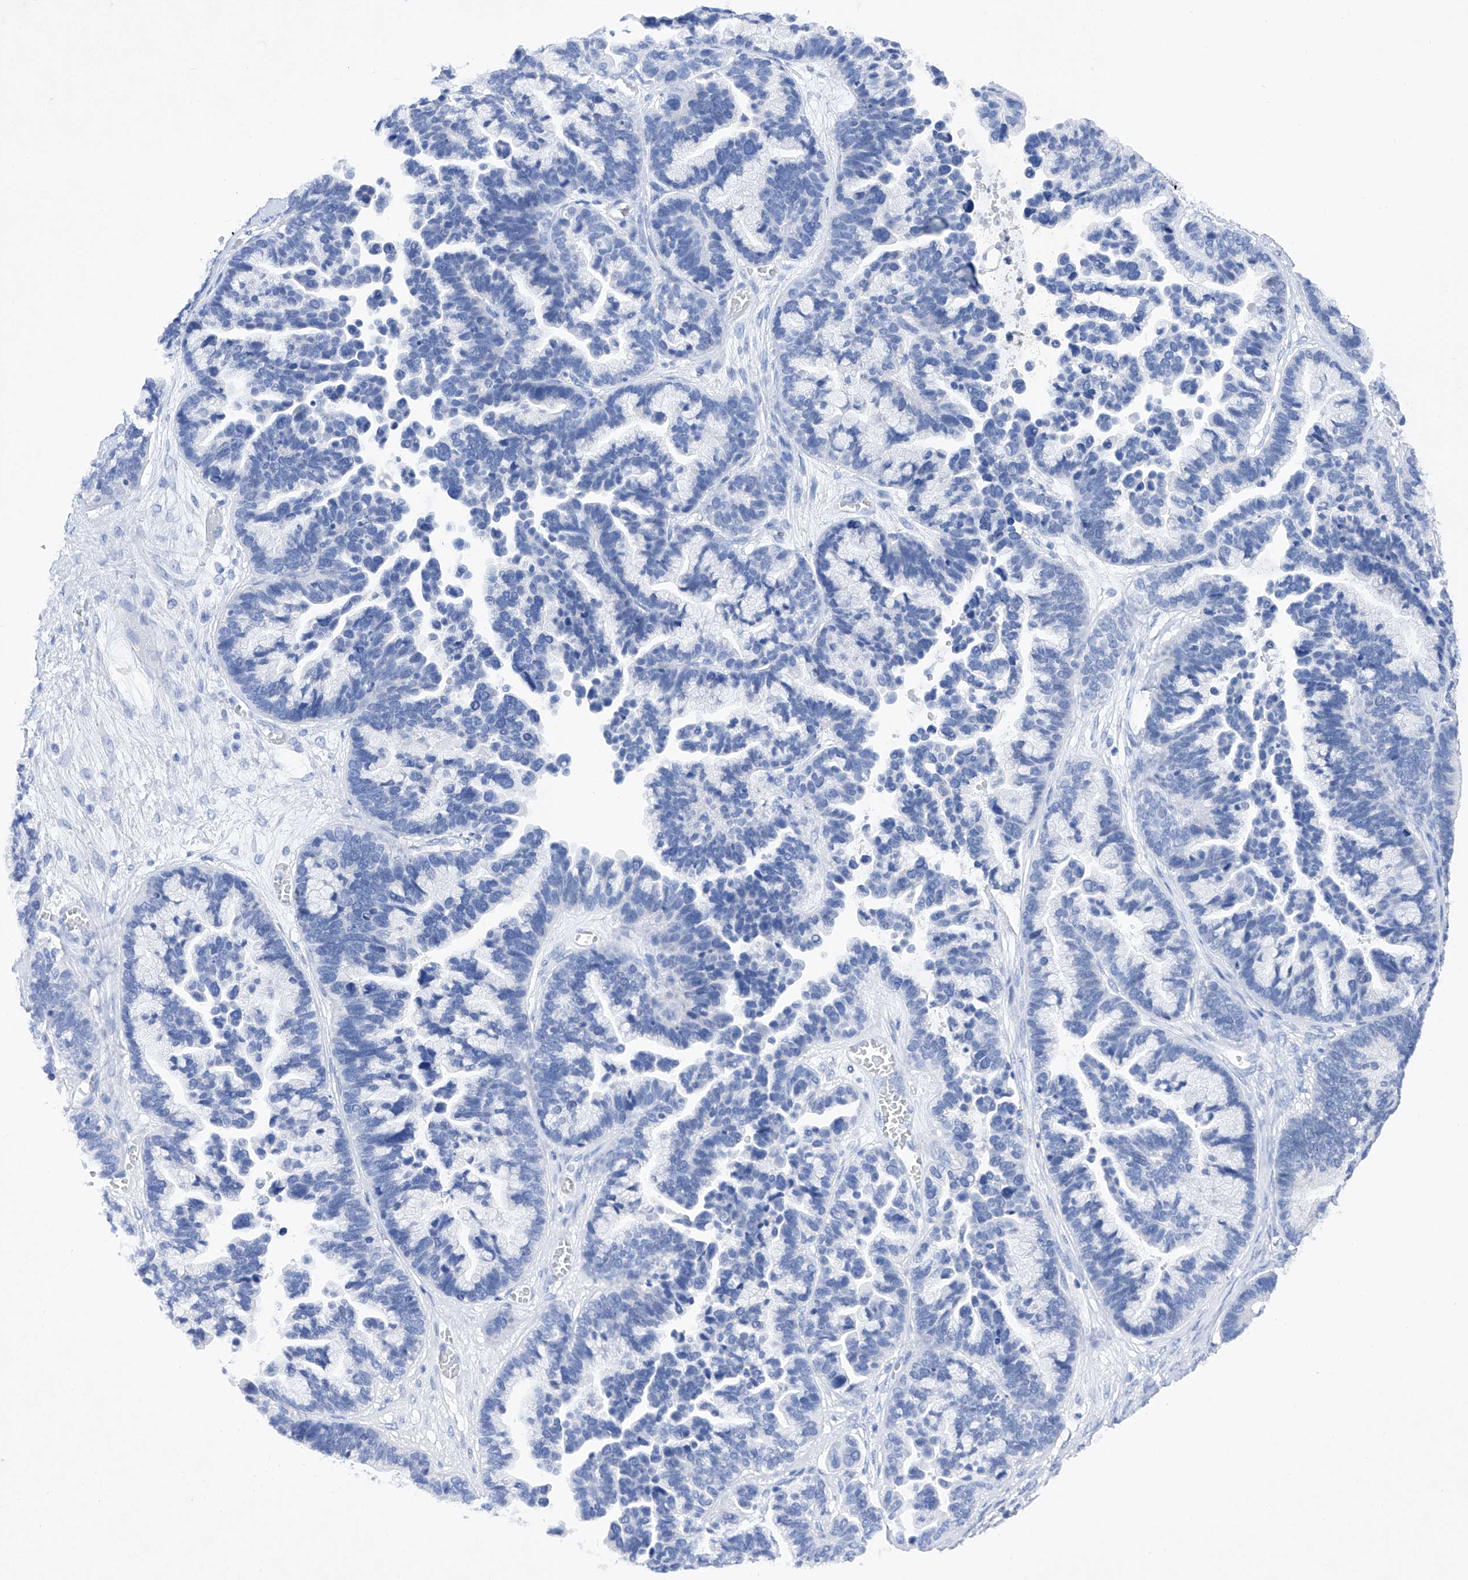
{"staining": {"intensity": "negative", "quantity": "none", "location": "none"}, "tissue": "ovarian cancer", "cell_type": "Tumor cells", "image_type": "cancer", "snomed": [{"axis": "morphology", "description": "Cystadenocarcinoma, serous, NOS"}, {"axis": "topography", "description": "Ovary"}], "caption": "A histopathology image of ovarian cancer (serous cystadenocarcinoma) stained for a protein demonstrates no brown staining in tumor cells.", "gene": "BARX2", "patient": {"sex": "female", "age": 56}}